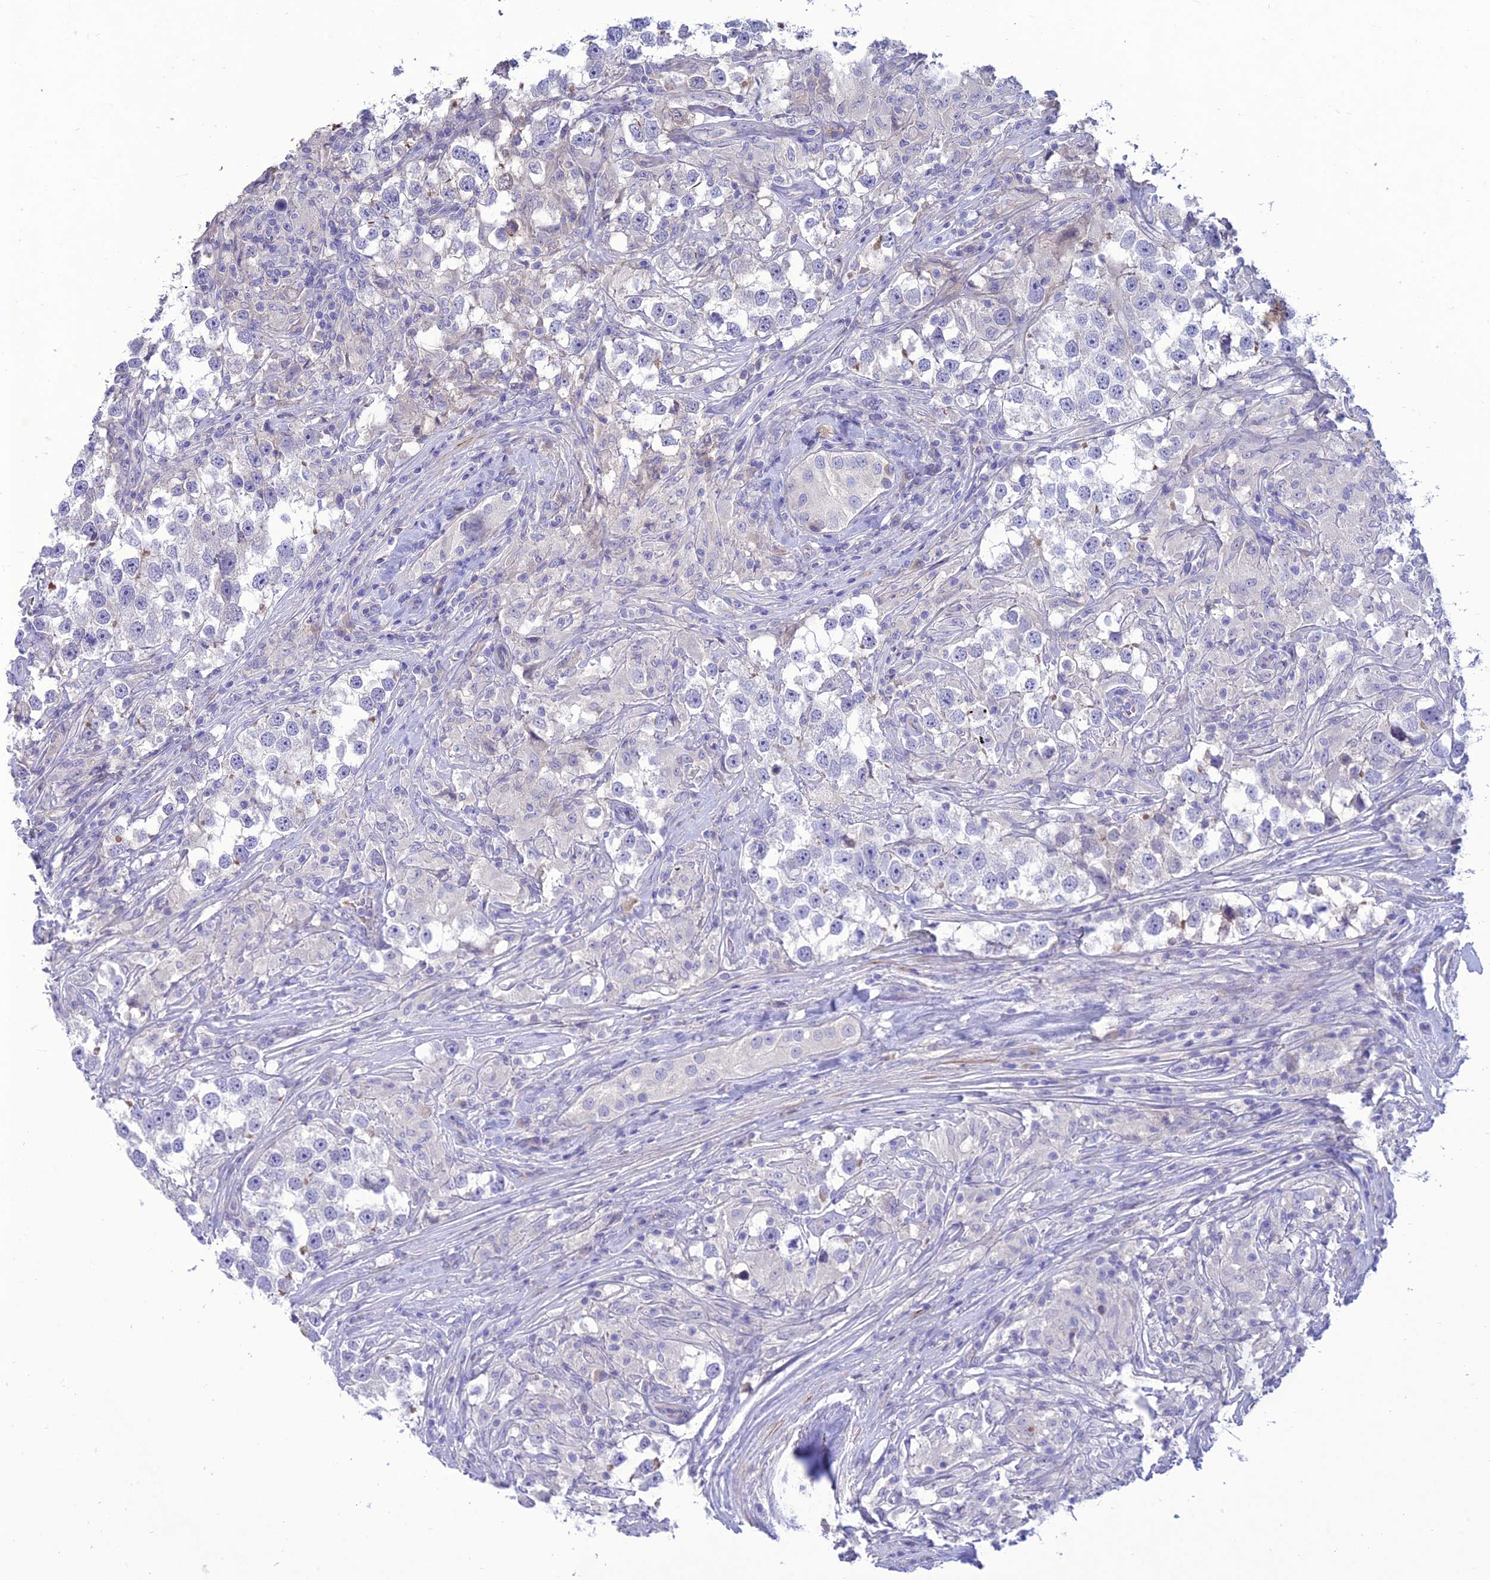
{"staining": {"intensity": "negative", "quantity": "none", "location": "none"}, "tissue": "testis cancer", "cell_type": "Tumor cells", "image_type": "cancer", "snomed": [{"axis": "morphology", "description": "Seminoma, NOS"}, {"axis": "topography", "description": "Testis"}], "caption": "An image of seminoma (testis) stained for a protein displays no brown staining in tumor cells.", "gene": "TEKT3", "patient": {"sex": "male", "age": 46}}